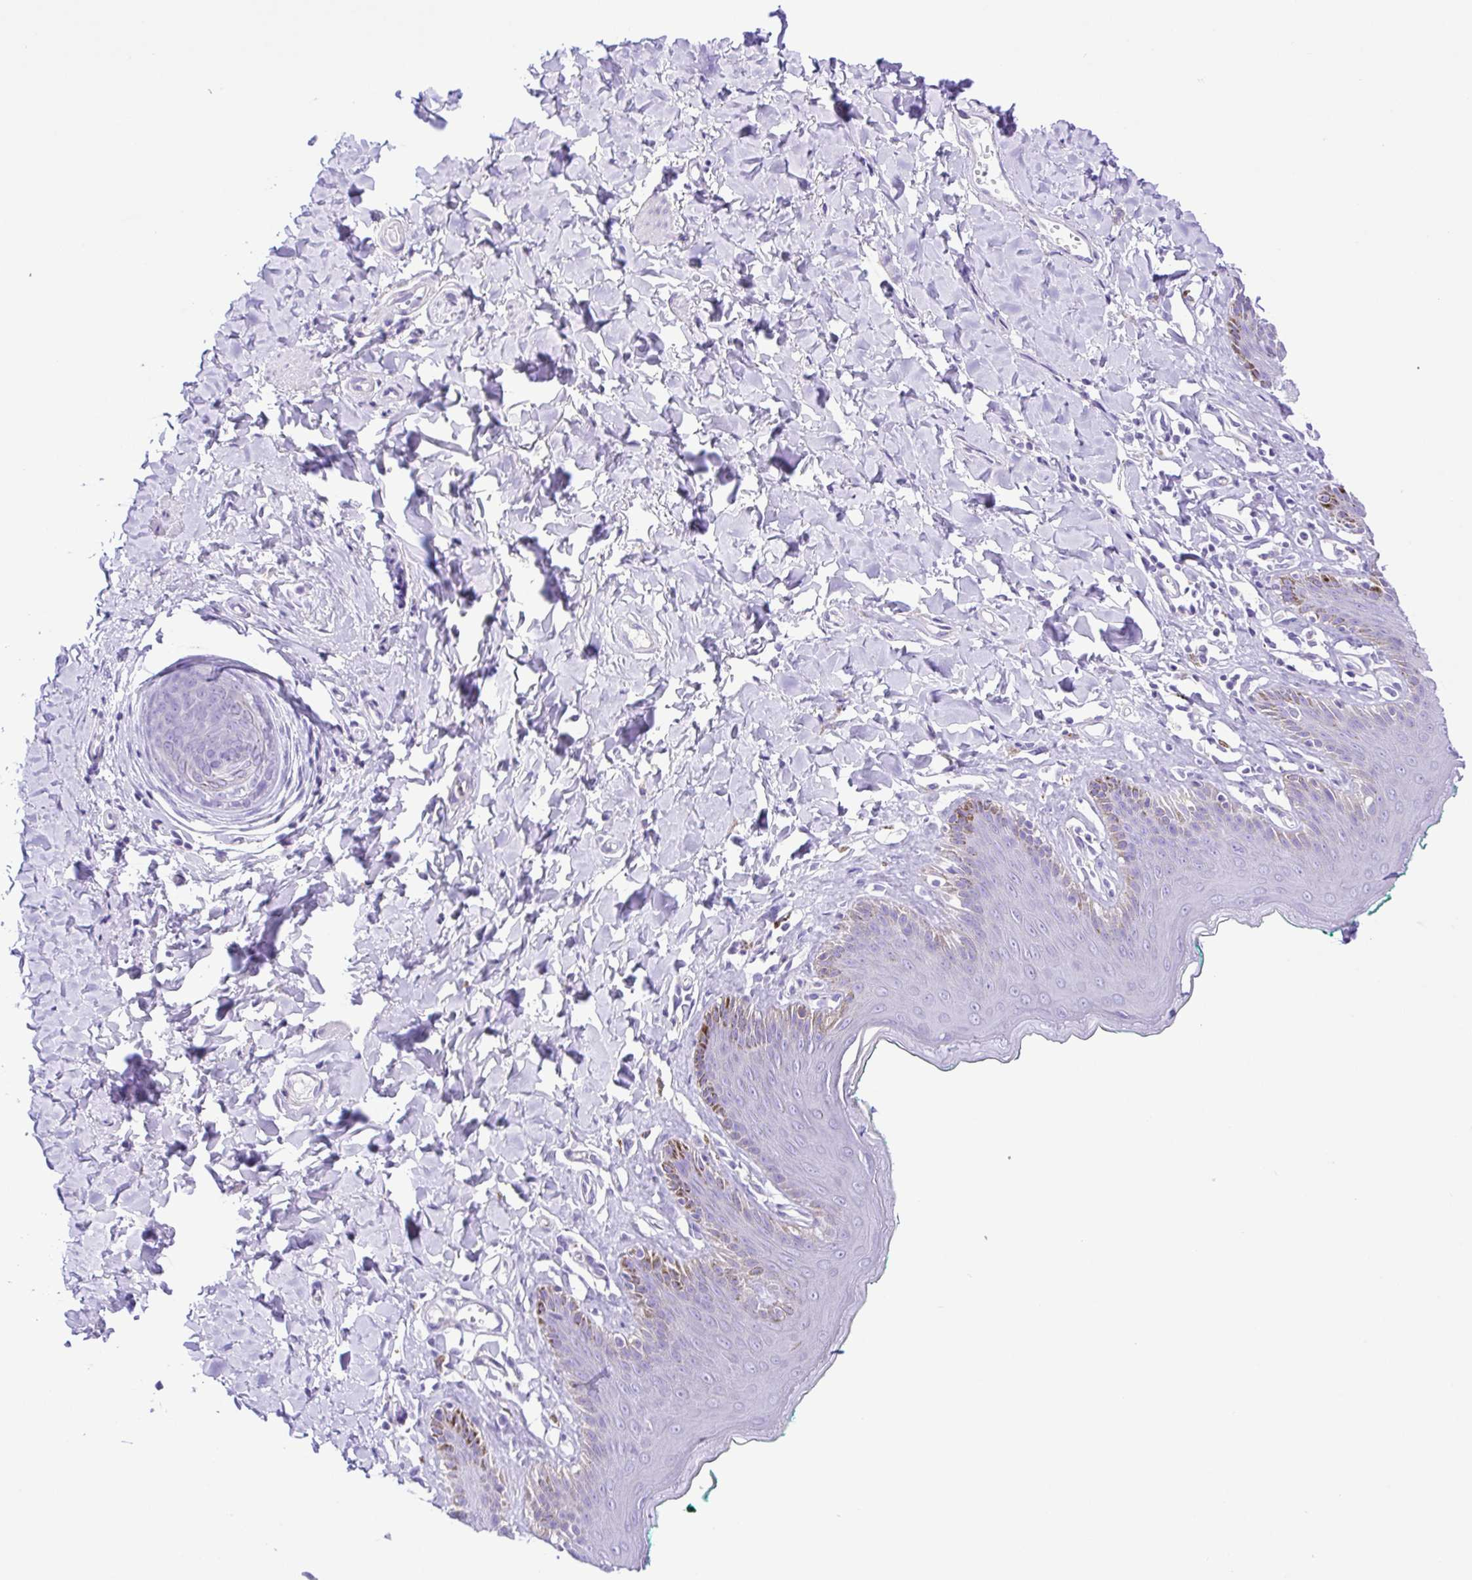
{"staining": {"intensity": "negative", "quantity": "none", "location": "none"}, "tissue": "skin", "cell_type": "Epidermal cells", "image_type": "normal", "snomed": [{"axis": "morphology", "description": "Normal tissue, NOS"}, {"axis": "topography", "description": "Vulva"}, {"axis": "topography", "description": "Peripheral nerve tissue"}], "caption": "Skin was stained to show a protein in brown. There is no significant expression in epidermal cells. The staining is performed using DAB brown chromogen with nuclei counter-stained in using hematoxylin.", "gene": "SYT1", "patient": {"sex": "female", "age": 66}}